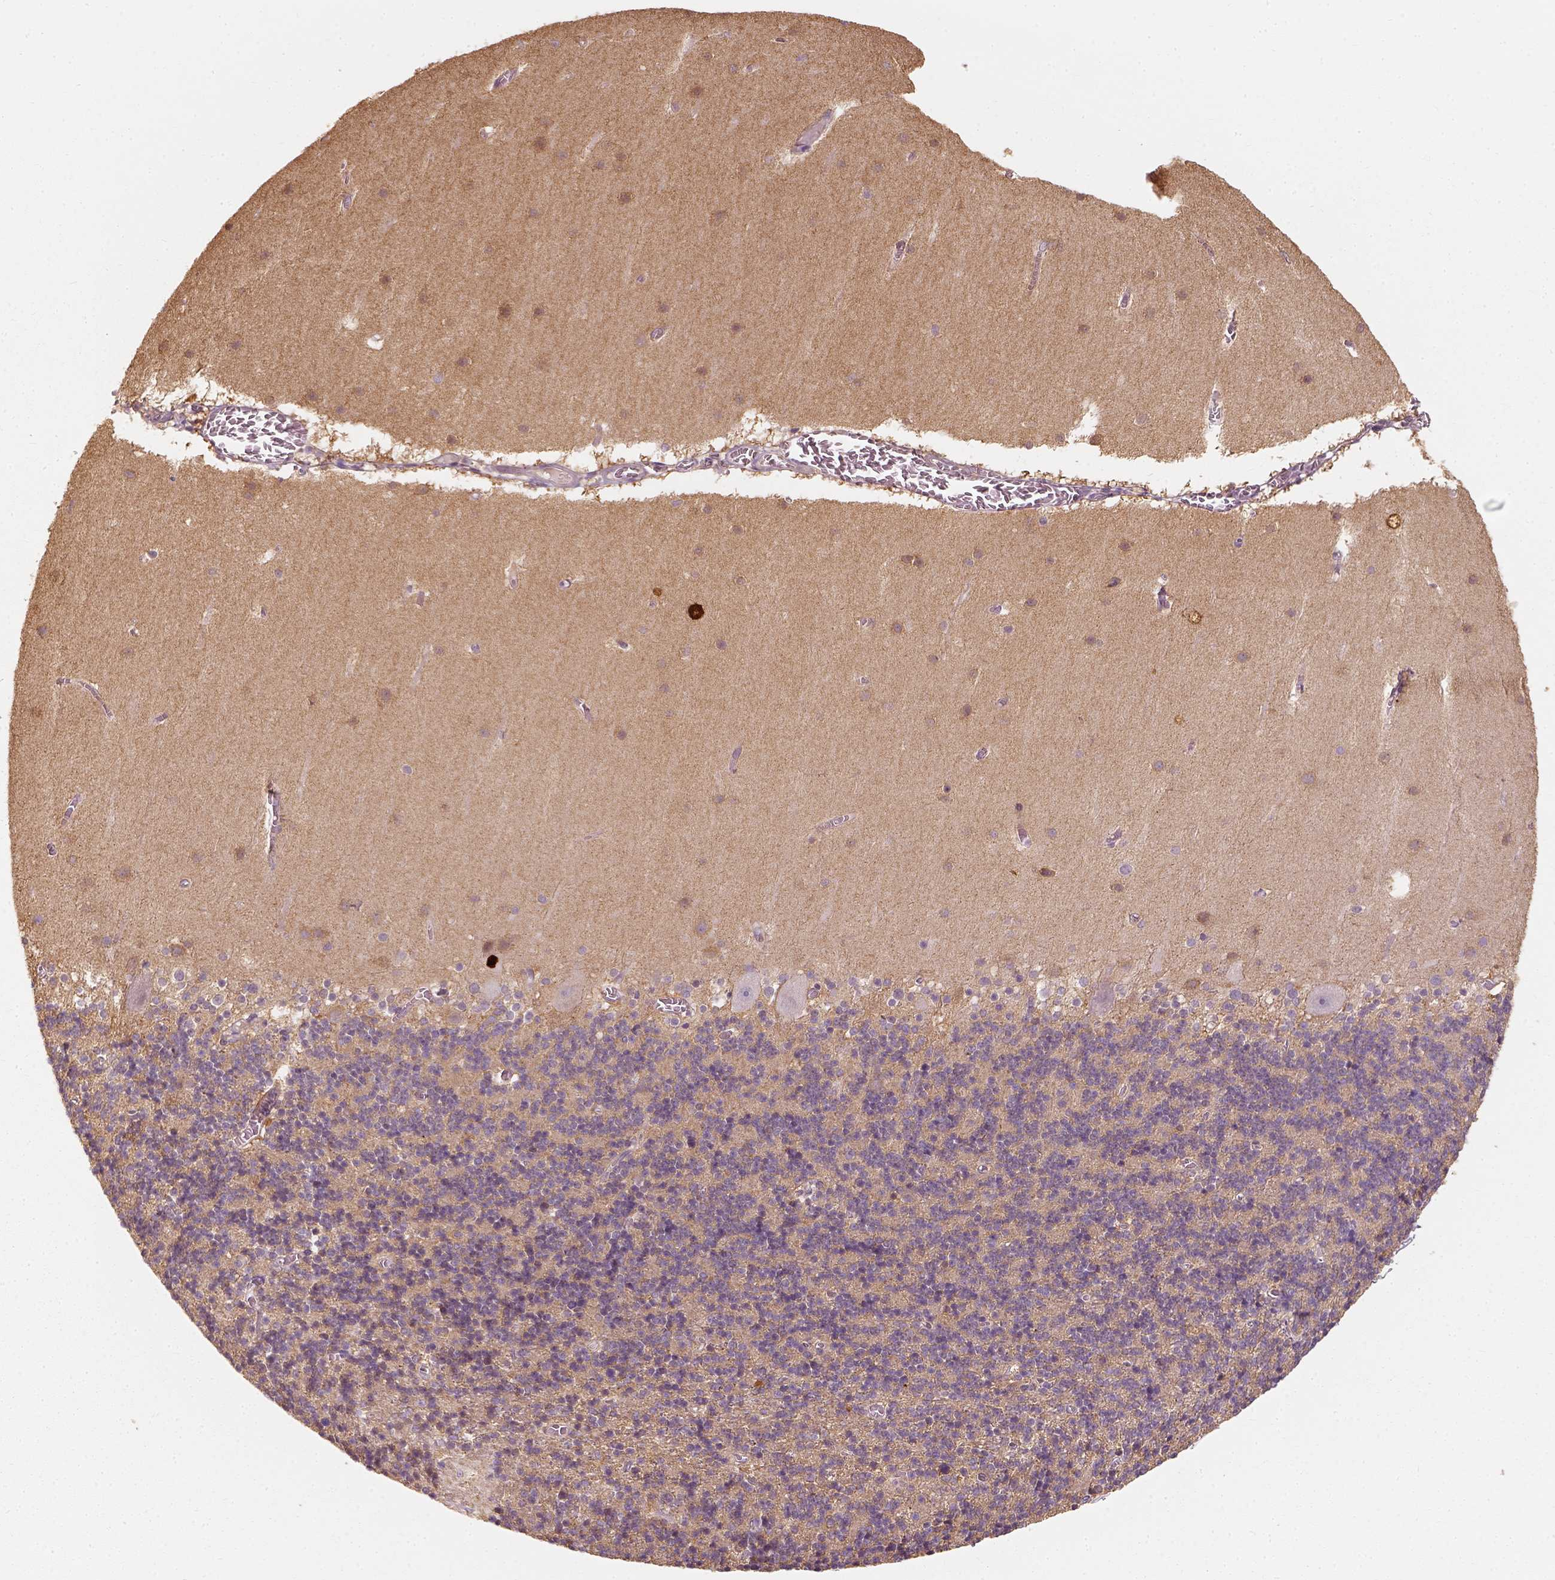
{"staining": {"intensity": "moderate", "quantity": "<25%", "location": "cytoplasmic/membranous"}, "tissue": "cerebellum", "cell_type": "Cells in granular layer", "image_type": "normal", "snomed": [{"axis": "morphology", "description": "Normal tissue, NOS"}, {"axis": "topography", "description": "Cerebellum"}], "caption": "Human cerebellum stained with a brown dye demonstrates moderate cytoplasmic/membranous positive expression in about <25% of cells in granular layer.", "gene": "SQSTM1", "patient": {"sex": "male", "age": 70}}